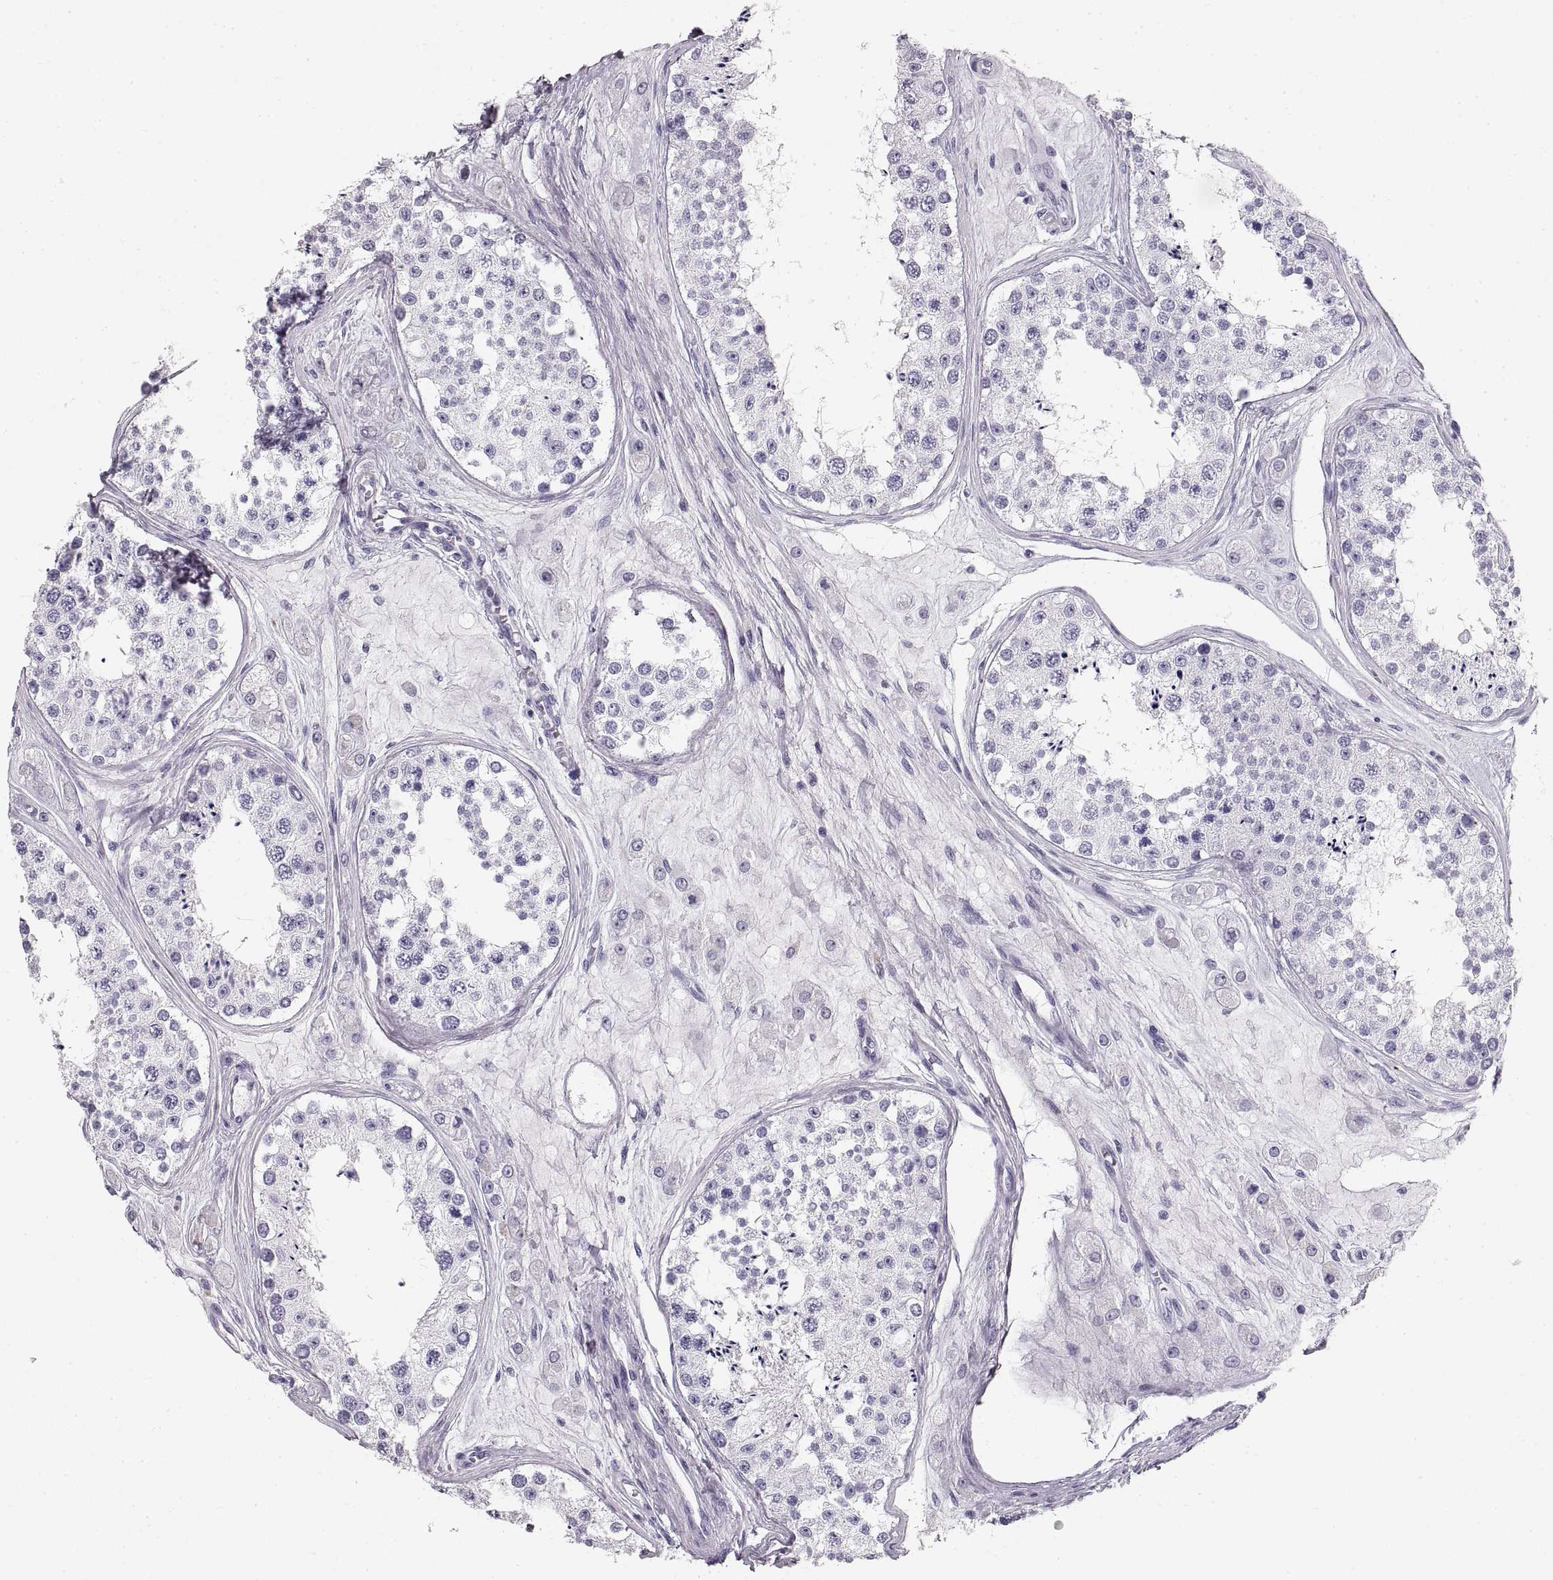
{"staining": {"intensity": "negative", "quantity": "none", "location": "none"}, "tissue": "testis", "cell_type": "Cells in seminiferous ducts", "image_type": "normal", "snomed": [{"axis": "morphology", "description": "Normal tissue, NOS"}, {"axis": "topography", "description": "Testis"}], "caption": "Immunohistochemistry of unremarkable testis demonstrates no positivity in cells in seminiferous ducts.", "gene": "CRYAA", "patient": {"sex": "male", "age": 25}}